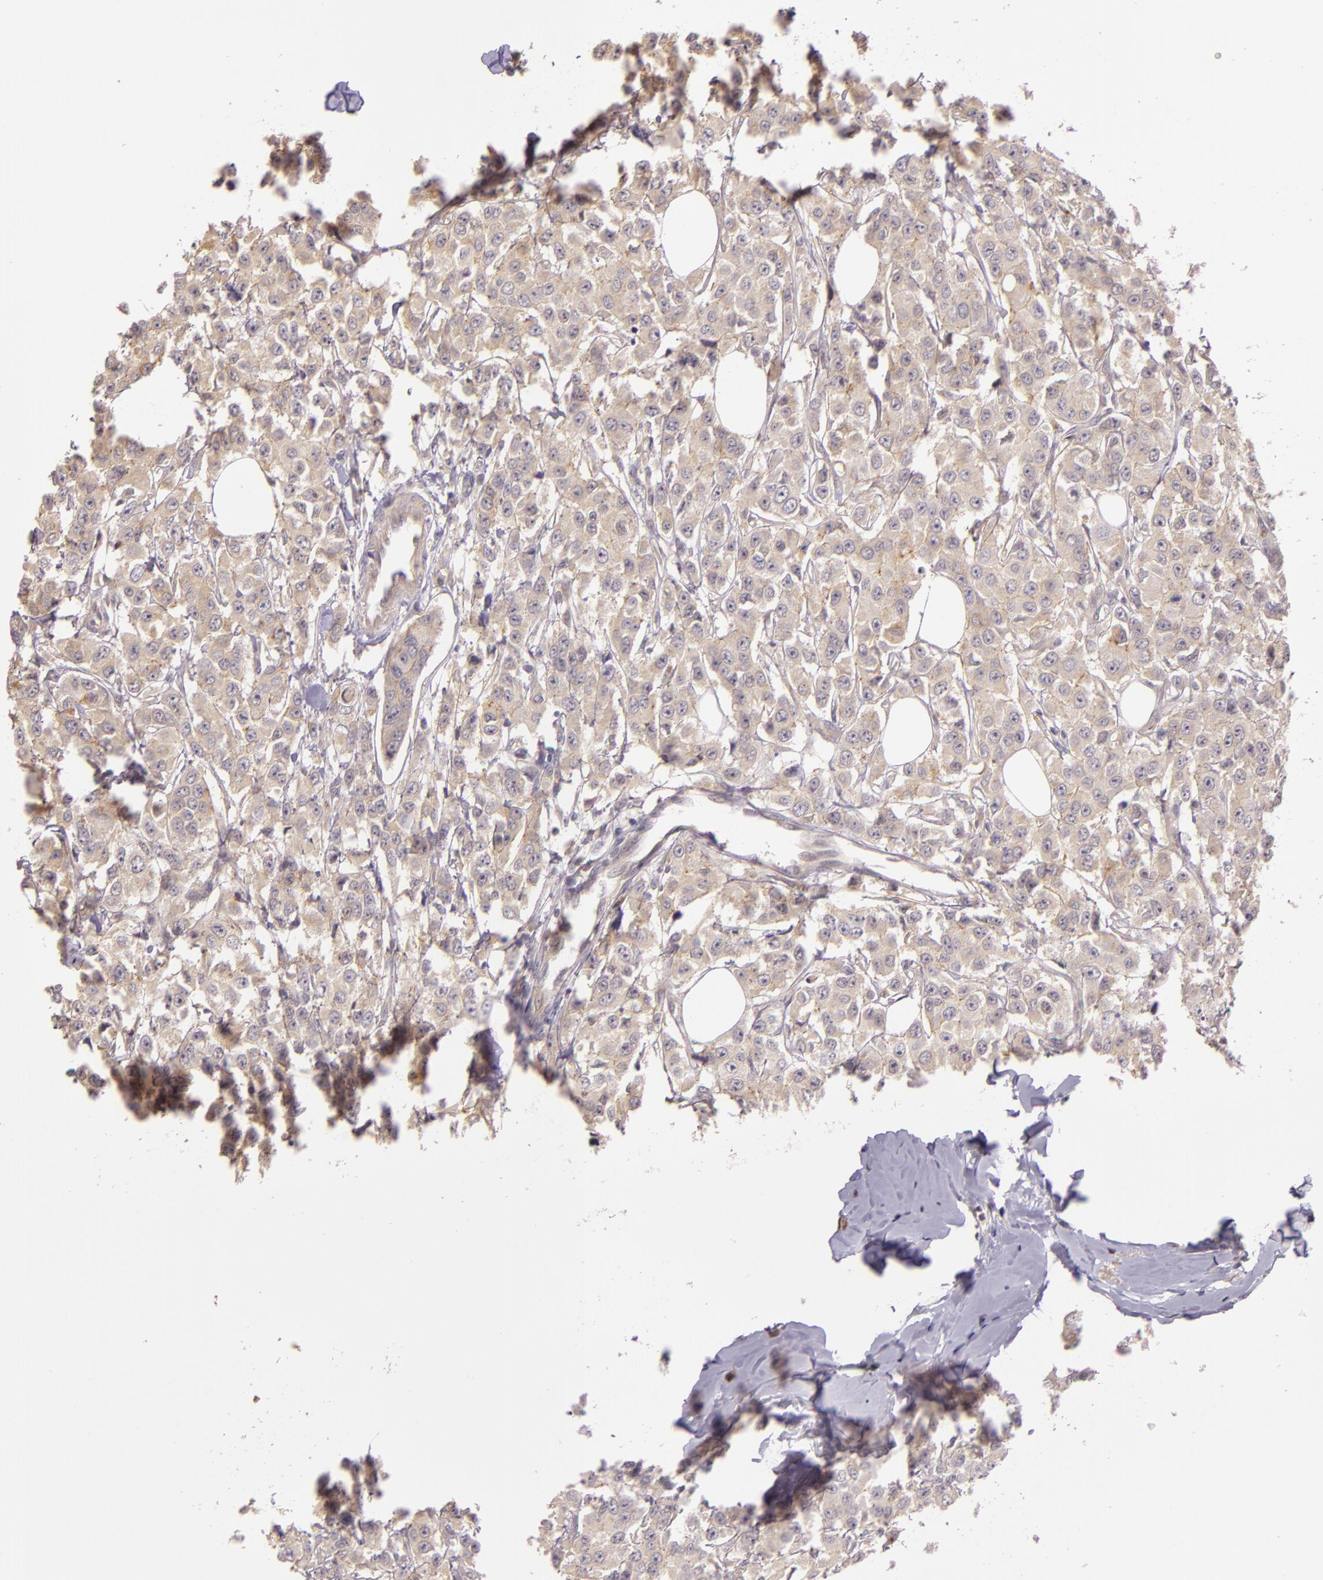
{"staining": {"intensity": "weak", "quantity": ">75%", "location": "cytoplasmic/membranous"}, "tissue": "breast cancer", "cell_type": "Tumor cells", "image_type": "cancer", "snomed": [{"axis": "morphology", "description": "Duct carcinoma"}, {"axis": "topography", "description": "Breast"}], "caption": "Protein expression analysis of breast cancer displays weak cytoplasmic/membranous staining in about >75% of tumor cells. (DAB = brown stain, brightfield microscopy at high magnification).", "gene": "ARMH4", "patient": {"sex": "female", "age": 58}}